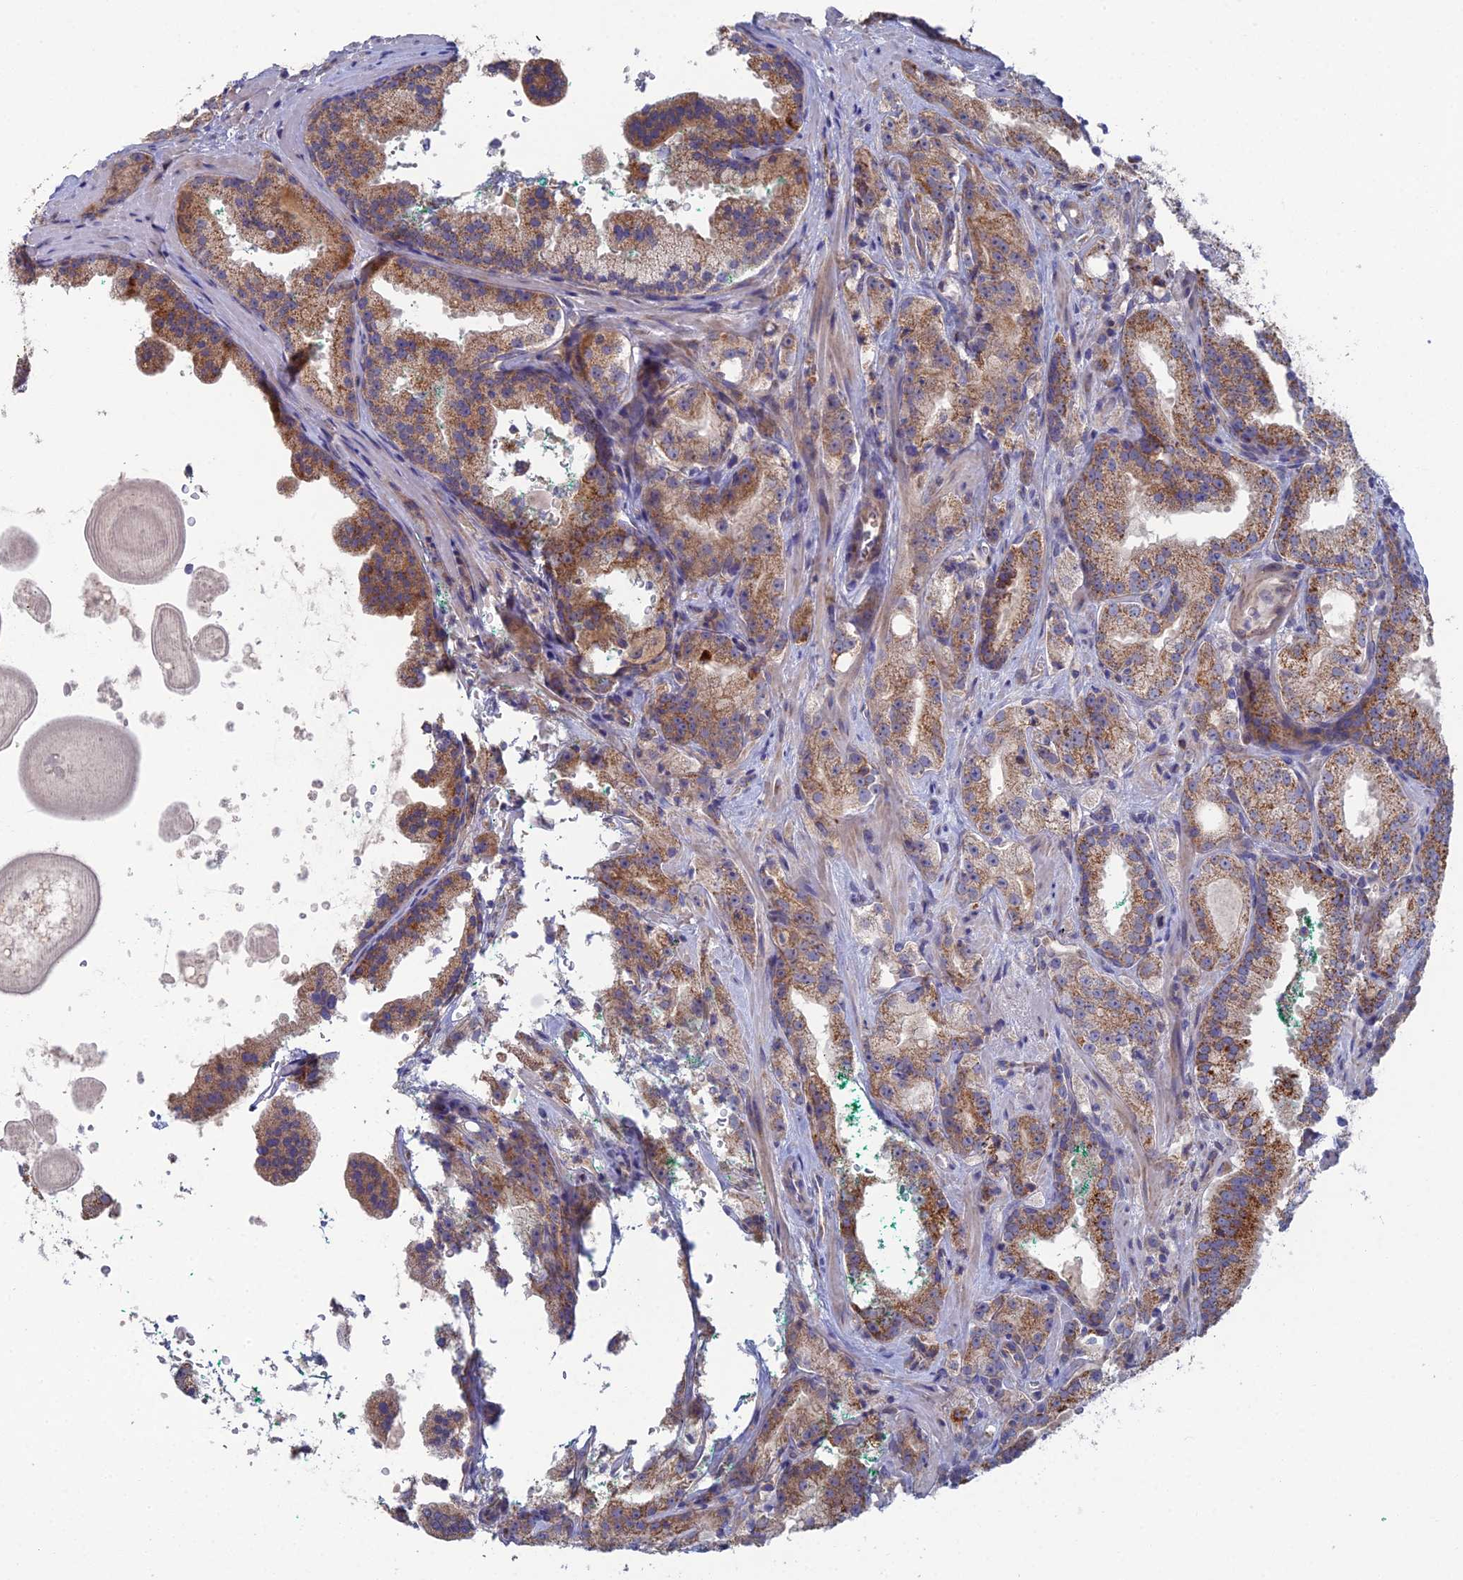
{"staining": {"intensity": "moderate", "quantity": ">75%", "location": "cytoplasmic/membranous"}, "tissue": "prostate cancer", "cell_type": "Tumor cells", "image_type": "cancer", "snomed": [{"axis": "morphology", "description": "Adenocarcinoma, High grade"}, {"axis": "topography", "description": "Prostate"}], "caption": "High-grade adenocarcinoma (prostate) stained with DAB (3,3'-diaminobenzidine) immunohistochemistry (IHC) exhibits medium levels of moderate cytoplasmic/membranous staining in about >75% of tumor cells.", "gene": "ARL16", "patient": {"sex": "male", "age": 64}}